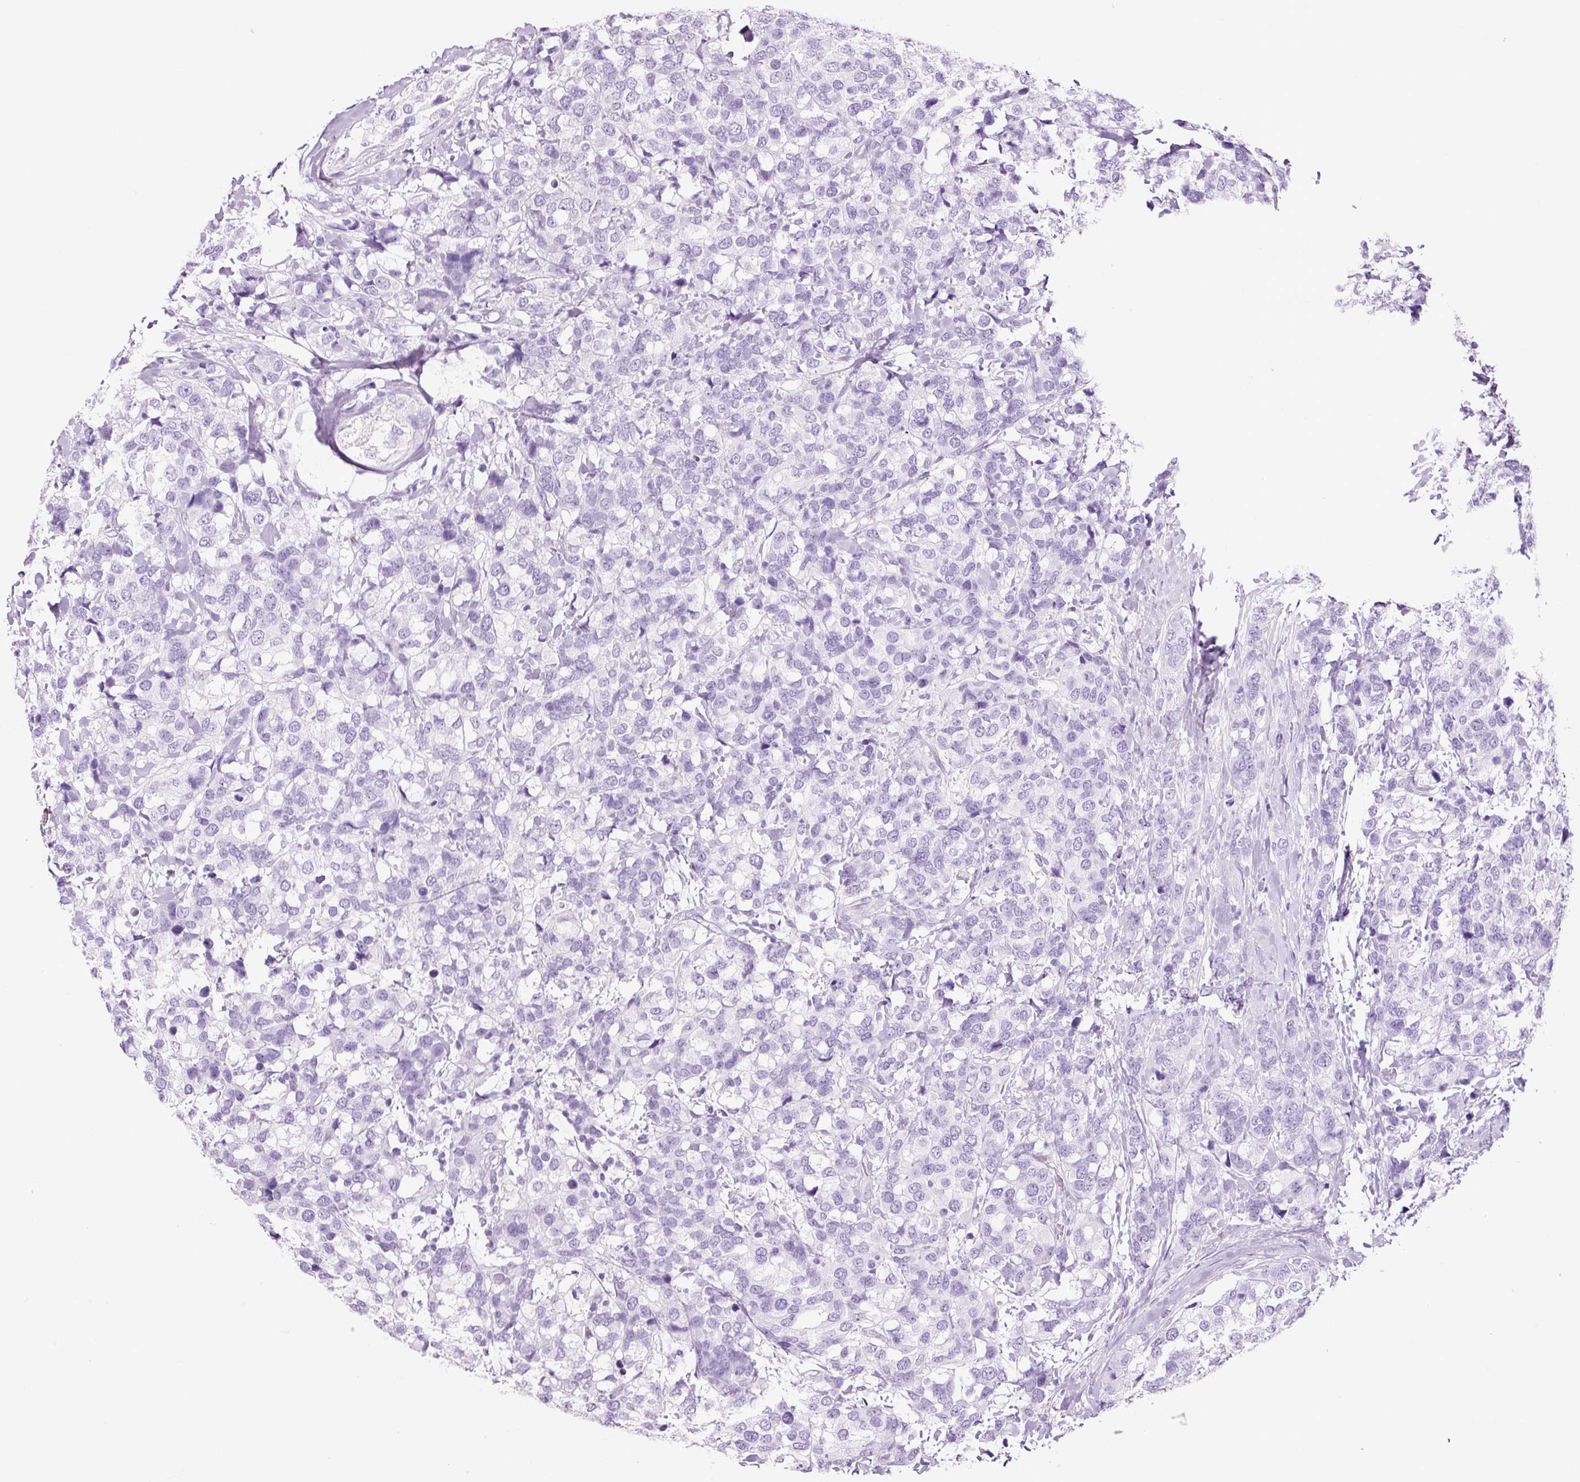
{"staining": {"intensity": "negative", "quantity": "none", "location": "none"}, "tissue": "breast cancer", "cell_type": "Tumor cells", "image_type": "cancer", "snomed": [{"axis": "morphology", "description": "Lobular carcinoma"}, {"axis": "topography", "description": "Breast"}], "caption": "The immunohistochemistry histopathology image has no significant positivity in tumor cells of breast lobular carcinoma tissue.", "gene": "ADSS1", "patient": {"sex": "female", "age": 59}}